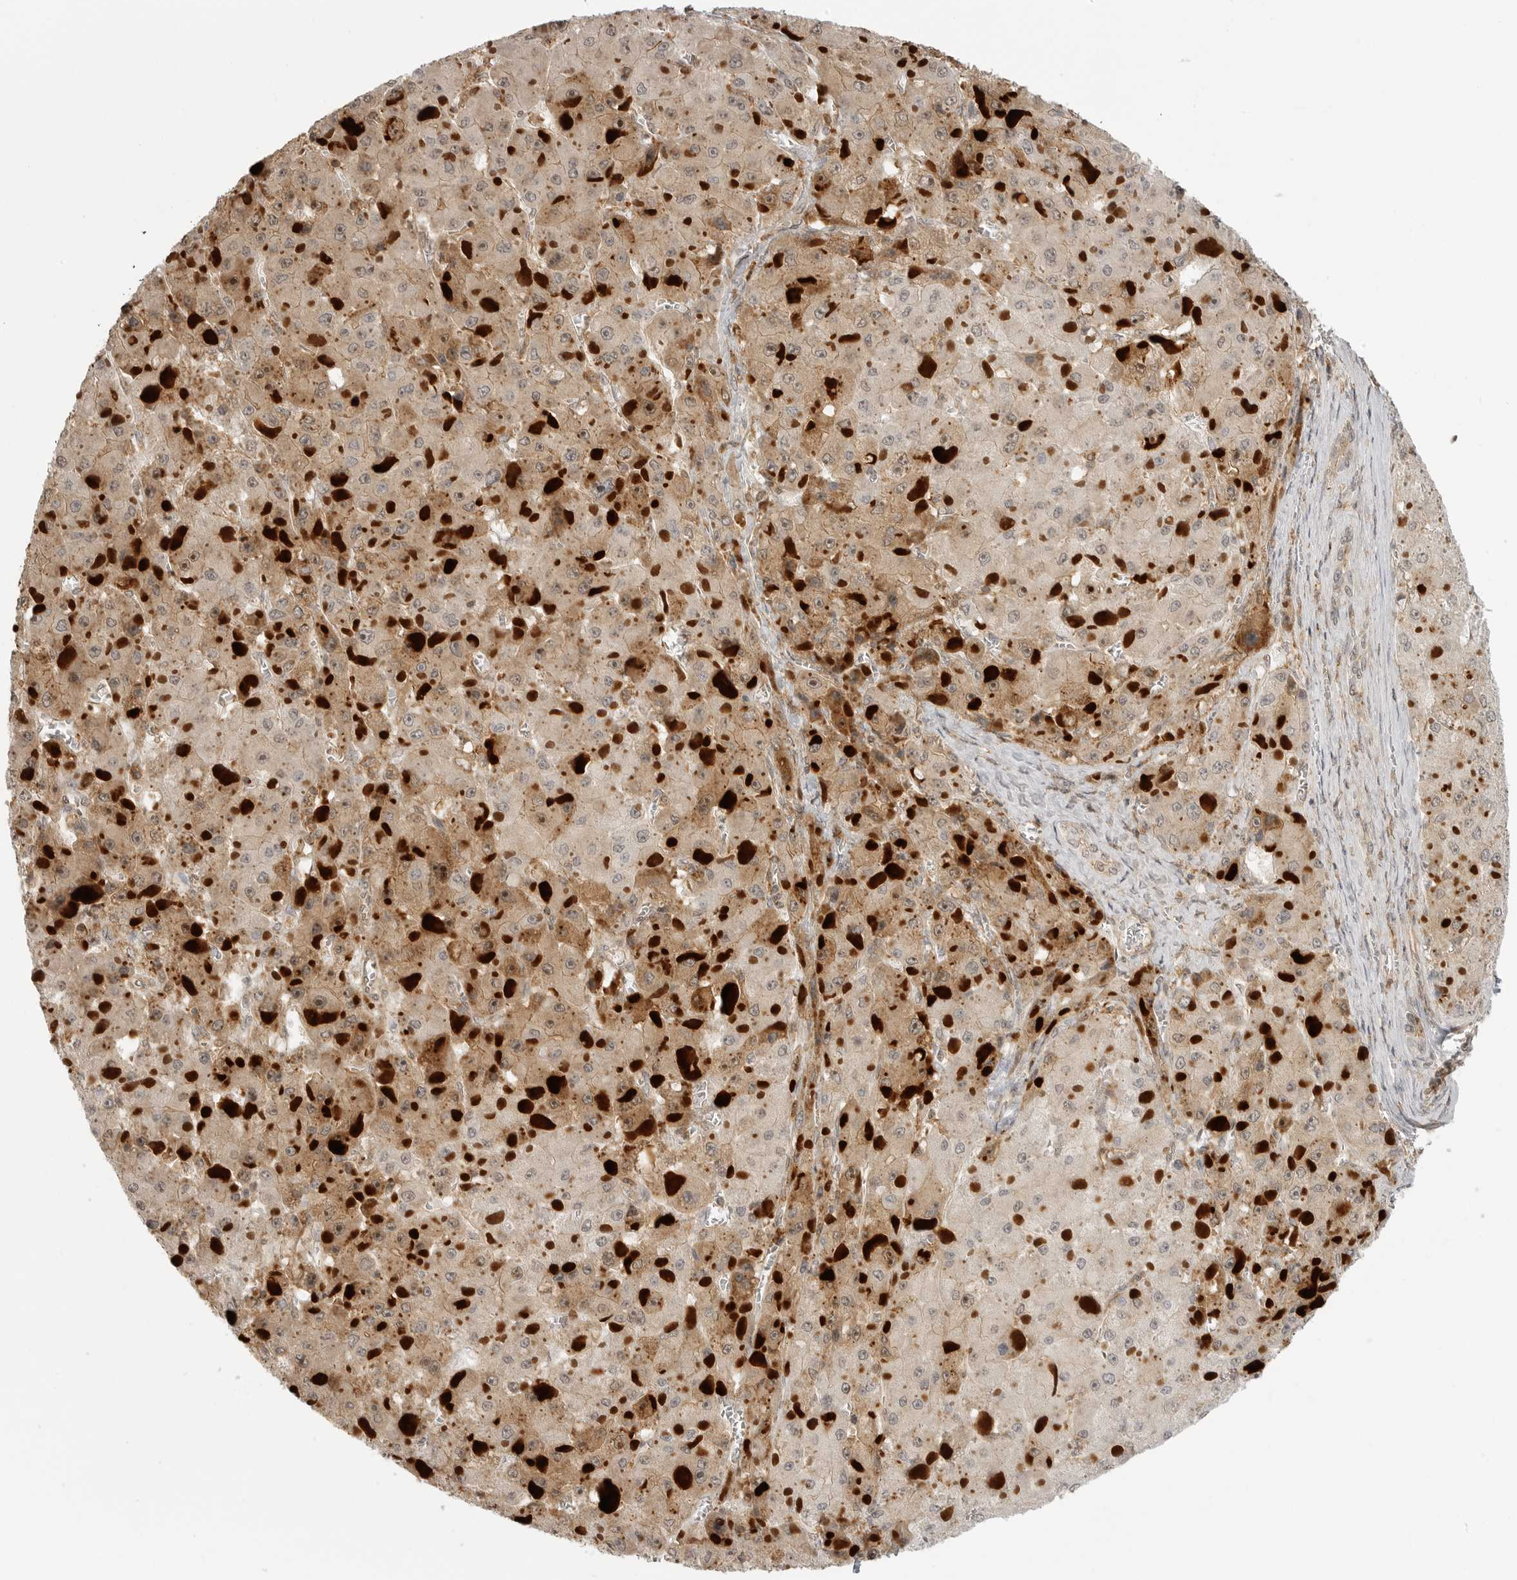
{"staining": {"intensity": "moderate", "quantity": "25%-75%", "location": "cytoplasmic/membranous"}, "tissue": "liver cancer", "cell_type": "Tumor cells", "image_type": "cancer", "snomed": [{"axis": "morphology", "description": "Carcinoma, Hepatocellular, NOS"}, {"axis": "topography", "description": "Liver"}], "caption": "Immunohistochemistry staining of liver cancer (hepatocellular carcinoma), which demonstrates medium levels of moderate cytoplasmic/membranous positivity in about 25%-75% of tumor cells indicating moderate cytoplasmic/membranous protein staining. The staining was performed using DAB (brown) for protein detection and nuclei were counterstained in hematoxylin (blue).", "gene": "GPC2", "patient": {"sex": "female", "age": 73}}